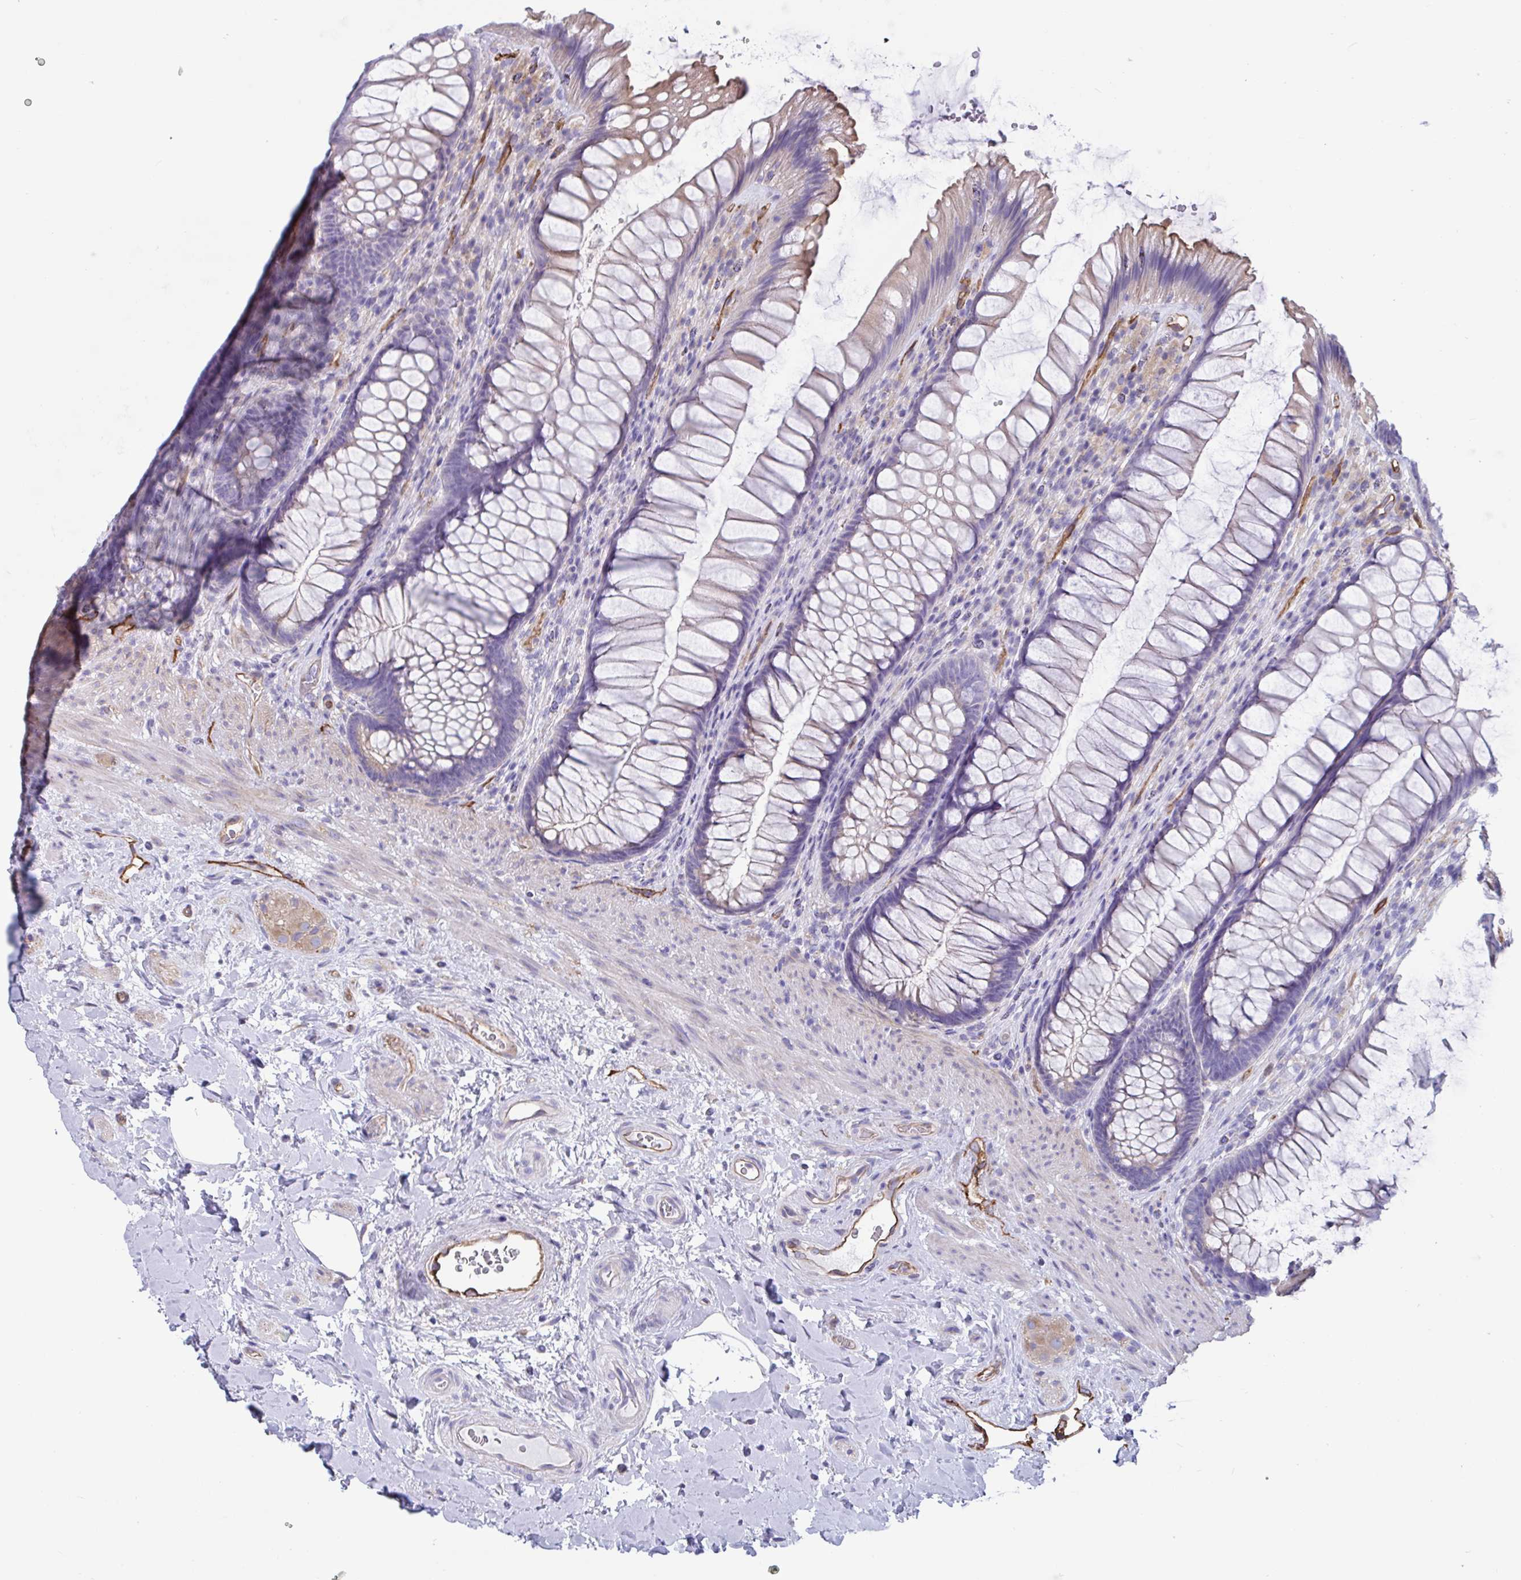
{"staining": {"intensity": "moderate", "quantity": "<25%", "location": "cytoplasmic/membranous"}, "tissue": "rectum", "cell_type": "Glandular cells", "image_type": "normal", "snomed": [{"axis": "morphology", "description": "Normal tissue, NOS"}, {"axis": "topography", "description": "Rectum"}], "caption": "An immunohistochemistry image of normal tissue is shown. Protein staining in brown labels moderate cytoplasmic/membranous positivity in rectum within glandular cells.", "gene": "RPL22L1", "patient": {"sex": "male", "age": 53}}